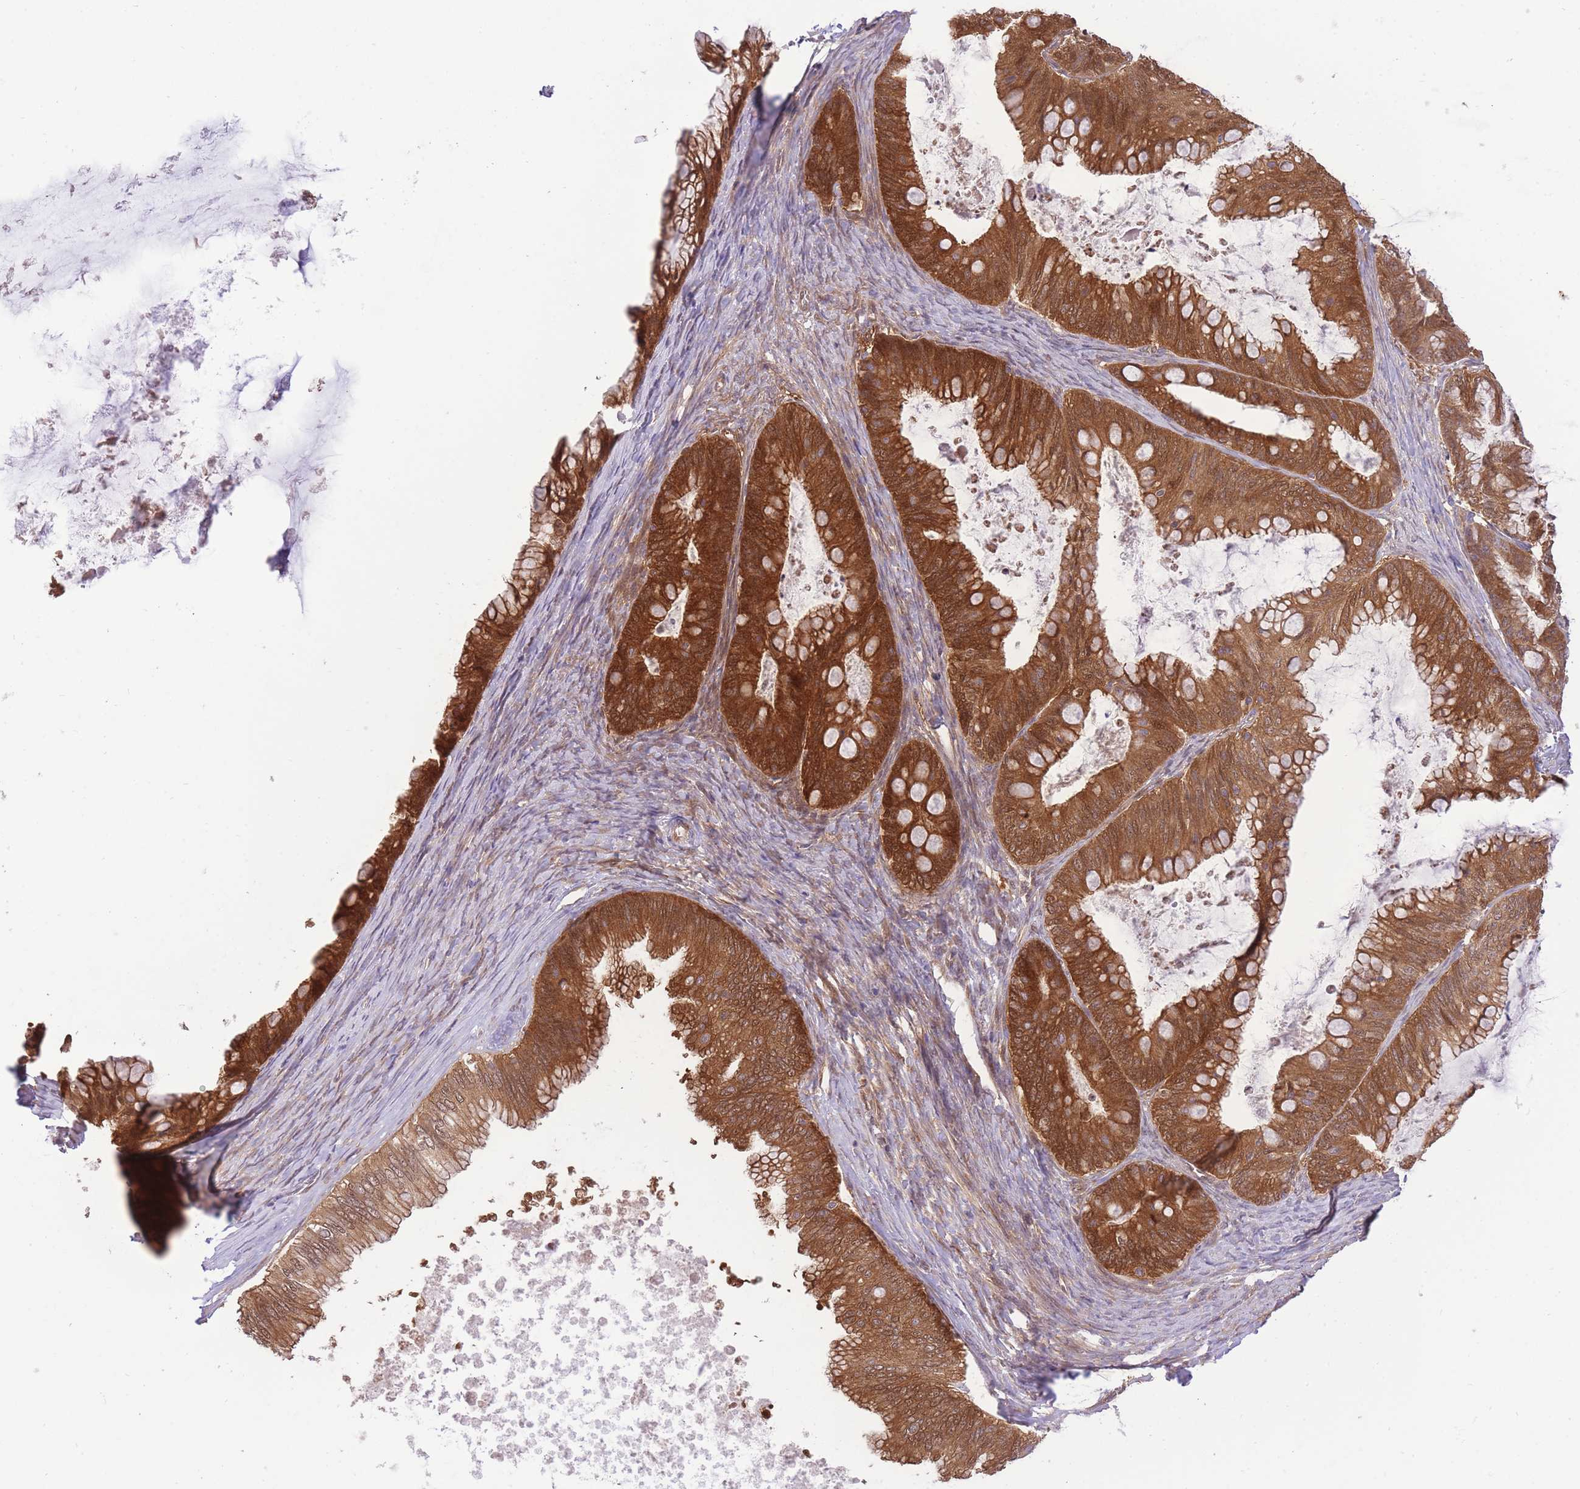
{"staining": {"intensity": "strong", "quantity": ">75%", "location": "cytoplasmic/membranous"}, "tissue": "ovarian cancer", "cell_type": "Tumor cells", "image_type": "cancer", "snomed": [{"axis": "morphology", "description": "Cystadenocarcinoma, mucinous, NOS"}, {"axis": "topography", "description": "Ovary"}], "caption": "This histopathology image shows immunohistochemistry (IHC) staining of human ovarian mucinous cystadenocarcinoma, with high strong cytoplasmic/membranous staining in about >75% of tumor cells.", "gene": "PREP", "patient": {"sex": "female", "age": 35}}